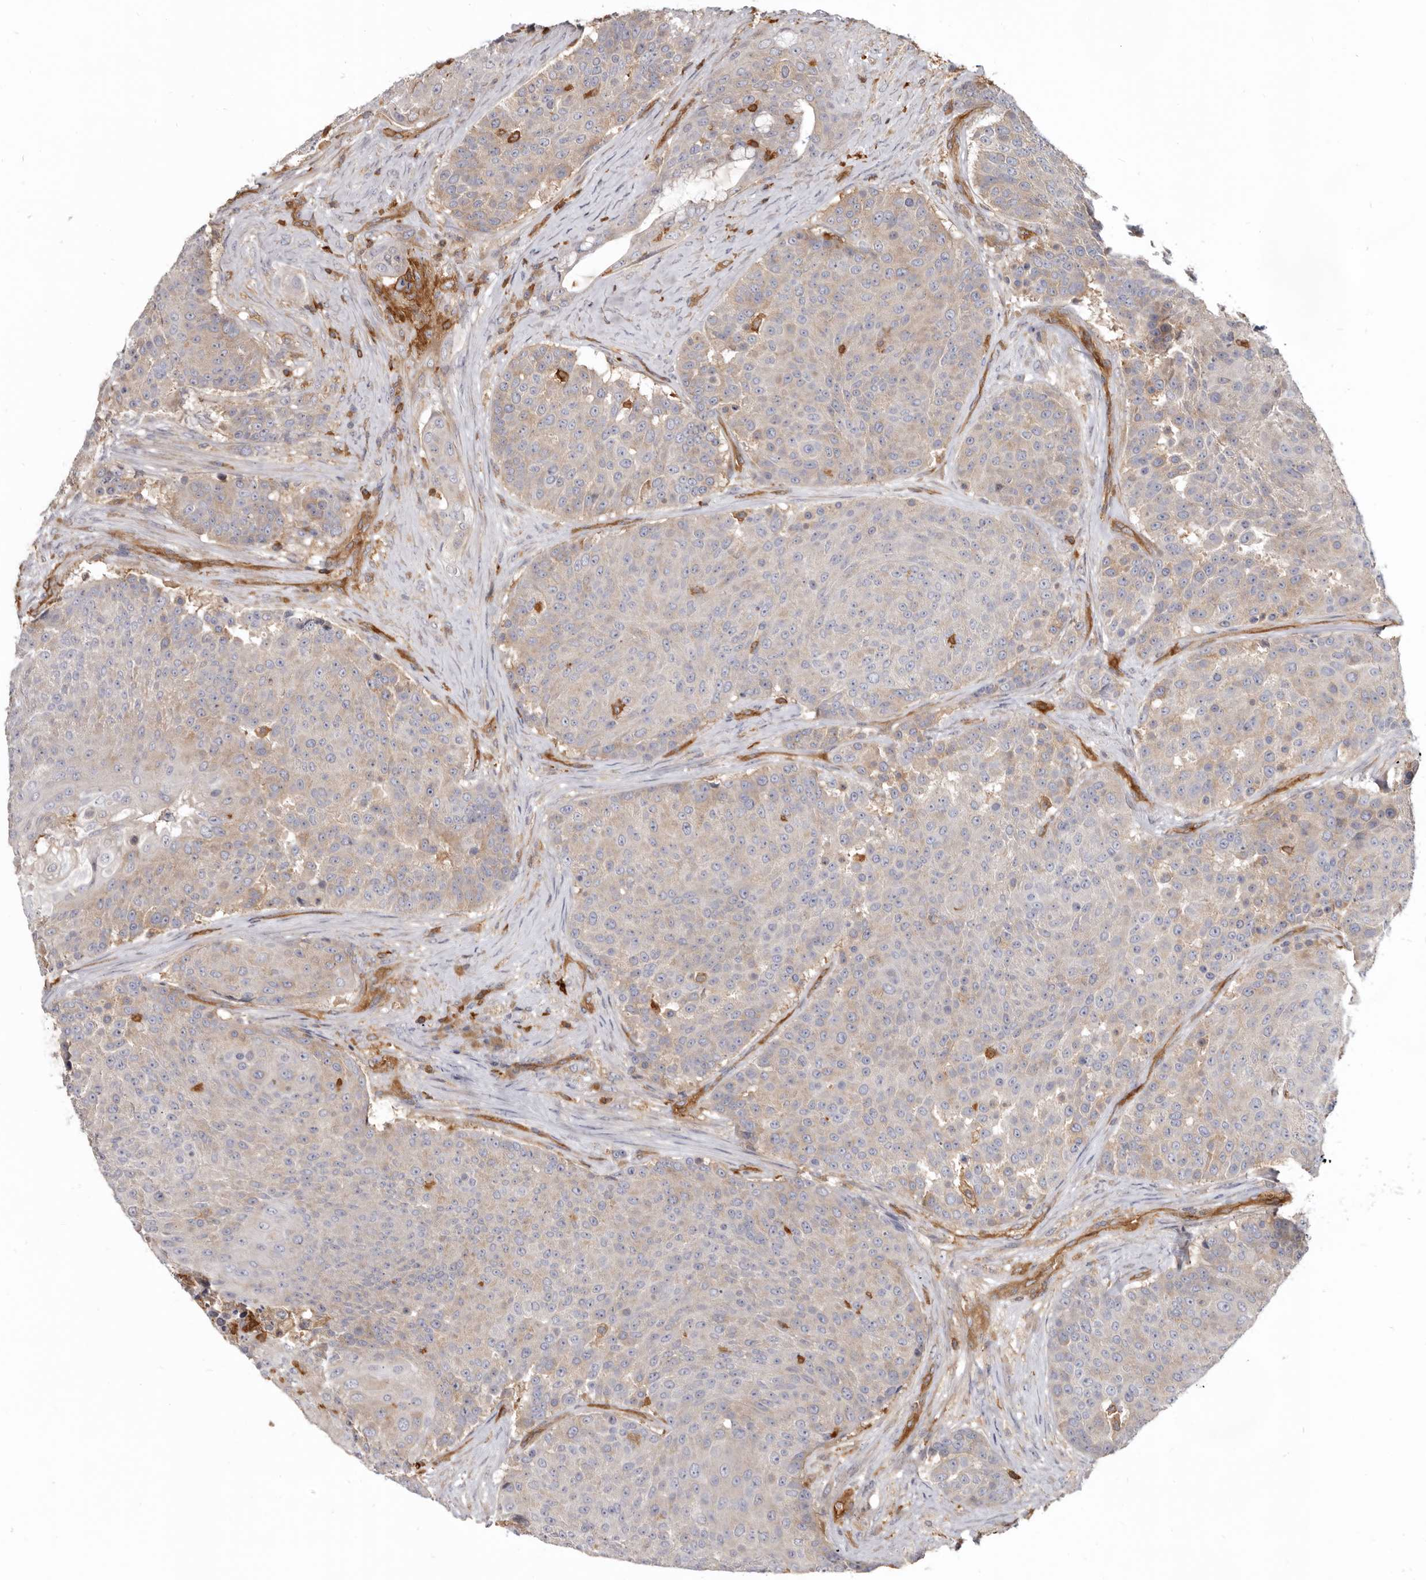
{"staining": {"intensity": "weak", "quantity": "25%-75%", "location": "cytoplasmic/membranous"}, "tissue": "urothelial cancer", "cell_type": "Tumor cells", "image_type": "cancer", "snomed": [{"axis": "morphology", "description": "Urothelial carcinoma, High grade"}, {"axis": "topography", "description": "Urinary bladder"}], "caption": "Immunohistochemical staining of human urothelial carcinoma (high-grade) exhibits weak cytoplasmic/membranous protein staining in about 25%-75% of tumor cells. (IHC, brightfield microscopy, high magnification).", "gene": "CBL", "patient": {"sex": "female", "age": 63}}